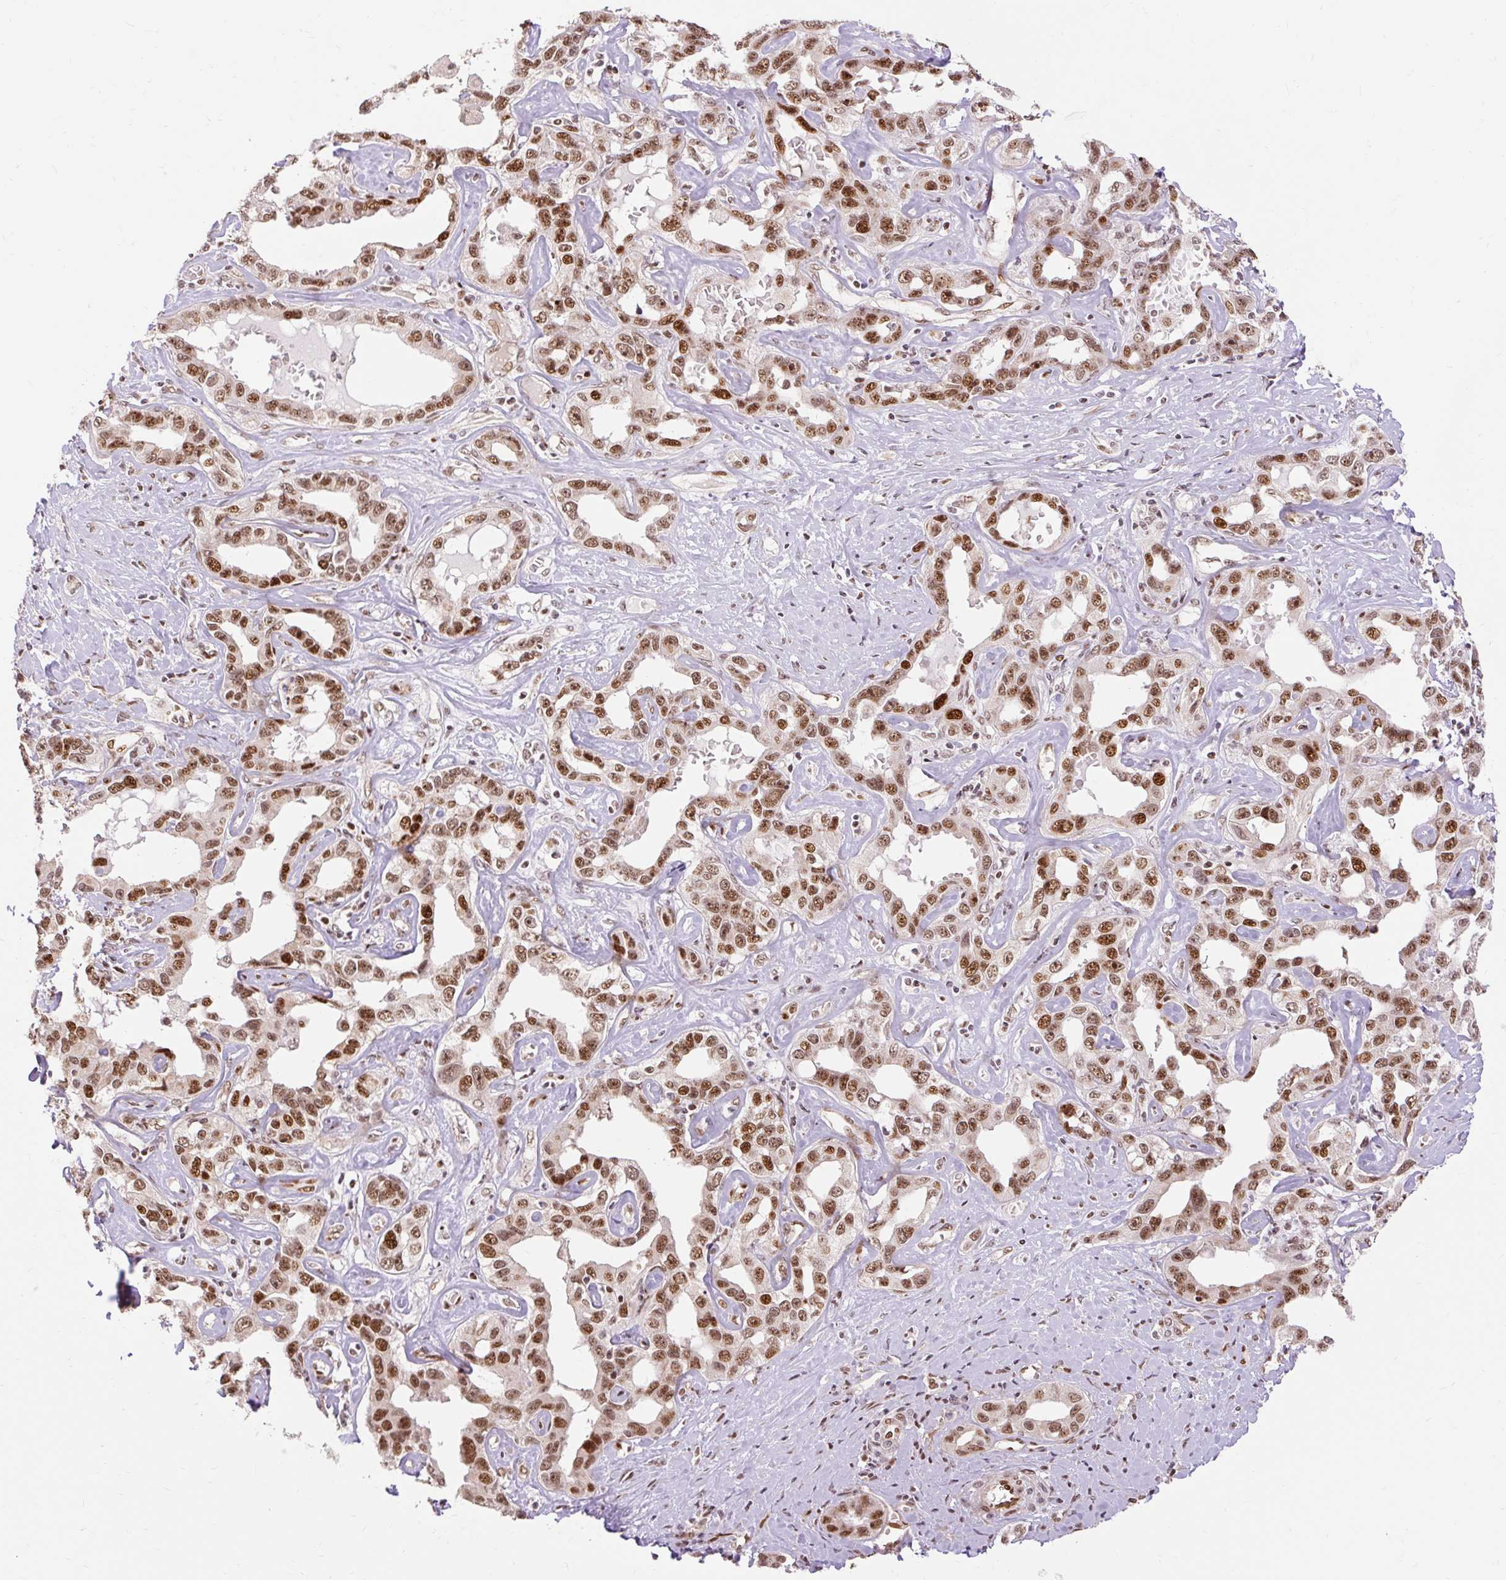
{"staining": {"intensity": "moderate", "quantity": ">75%", "location": "nuclear"}, "tissue": "liver cancer", "cell_type": "Tumor cells", "image_type": "cancer", "snomed": [{"axis": "morphology", "description": "Cholangiocarcinoma"}, {"axis": "topography", "description": "Liver"}], "caption": "Liver cholangiocarcinoma tissue shows moderate nuclear positivity in approximately >75% of tumor cells (DAB IHC with brightfield microscopy, high magnification).", "gene": "MECOM", "patient": {"sex": "male", "age": 59}}